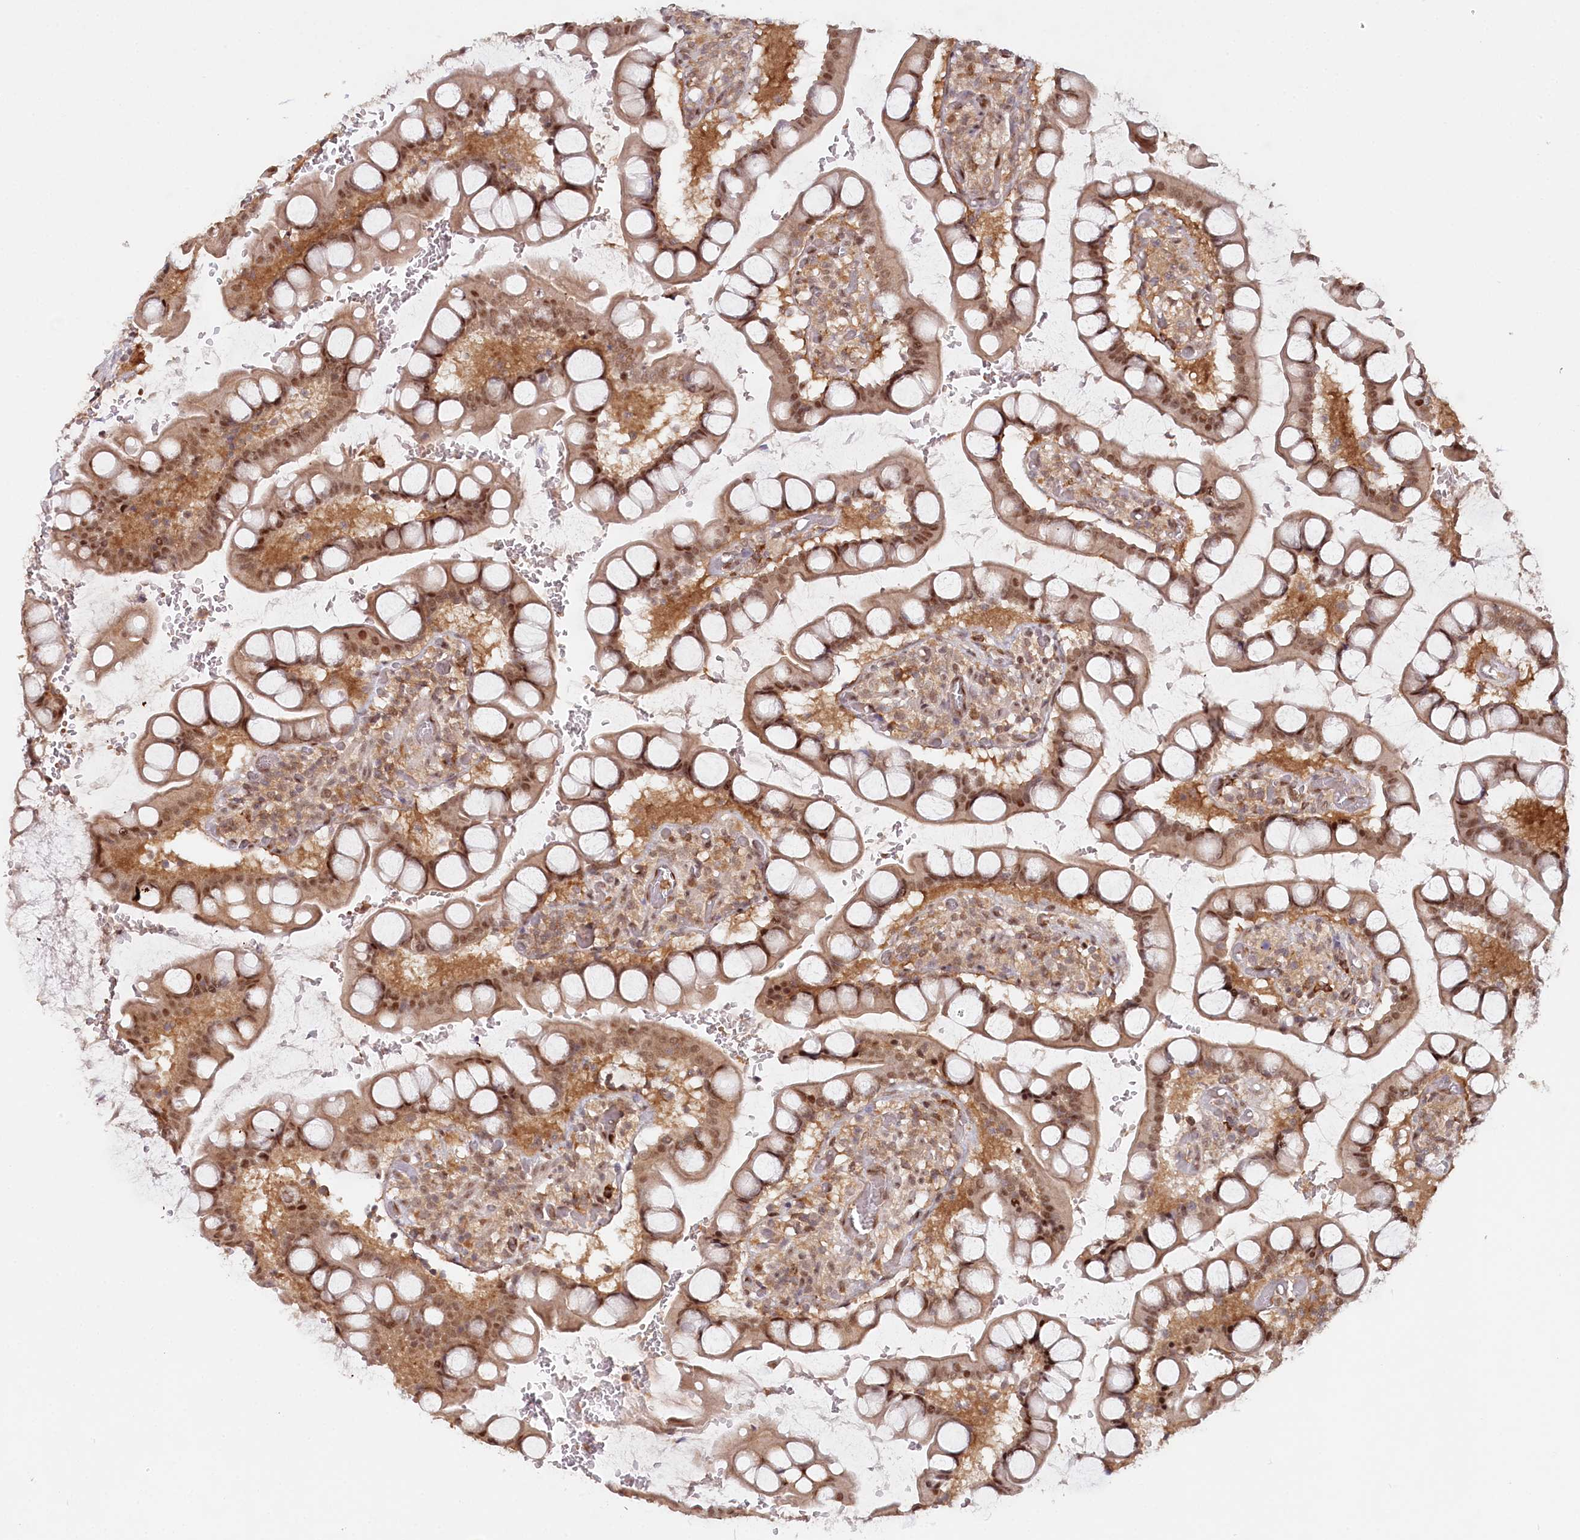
{"staining": {"intensity": "moderate", "quantity": ">75%", "location": "cytoplasmic/membranous,nuclear"}, "tissue": "small intestine", "cell_type": "Glandular cells", "image_type": "normal", "snomed": [{"axis": "morphology", "description": "Normal tissue, NOS"}, {"axis": "topography", "description": "Small intestine"}], "caption": "Protein expression analysis of unremarkable small intestine reveals moderate cytoplasmic/membranous,nuclear staining in approximately >75% of glandular cells.", "gene": "CCDC65", "patient": {"sex": "male", "age": 52}}